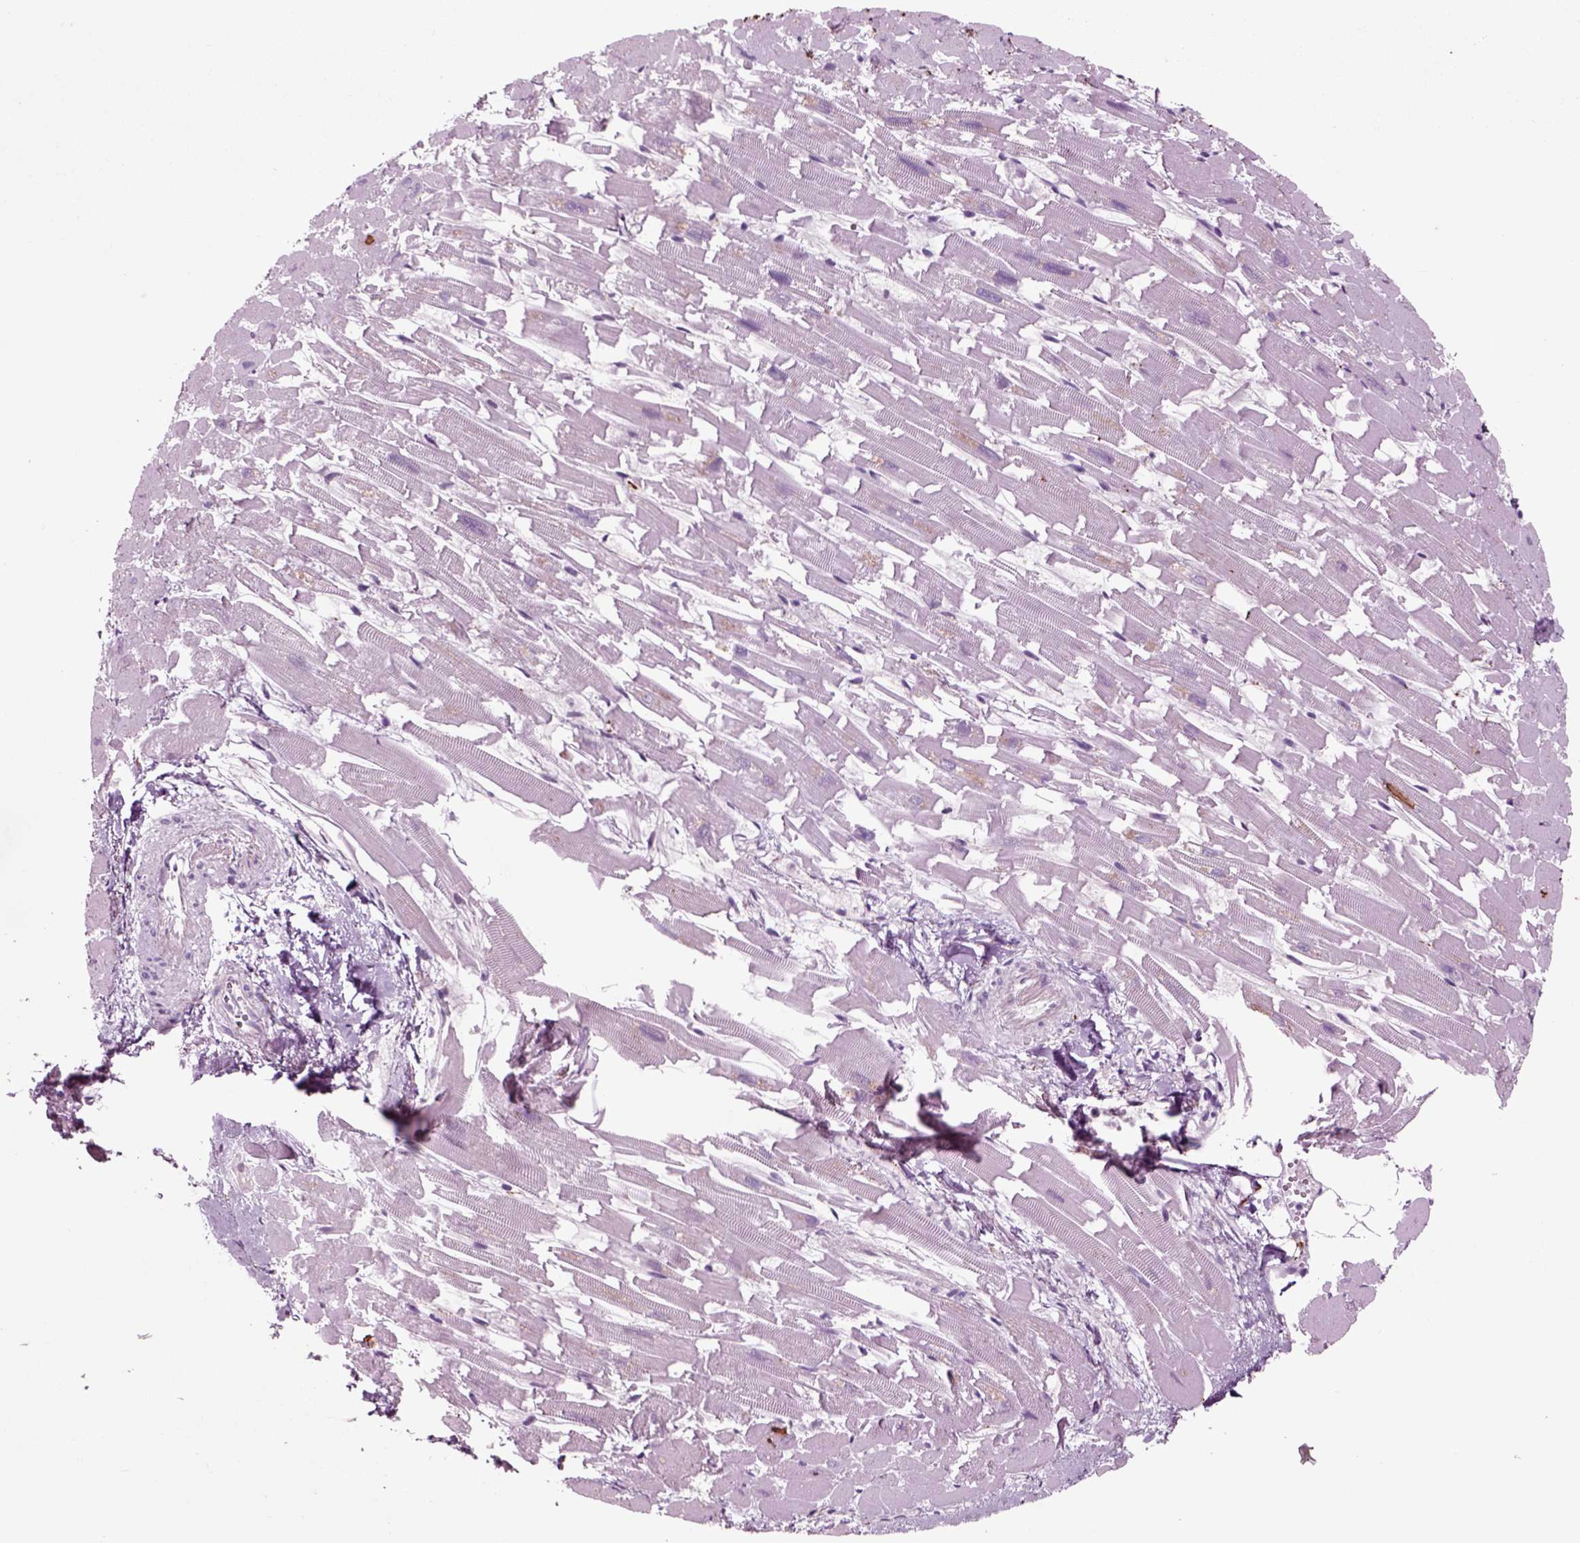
{"staining": {"intensity": "negative", "quantity": "none", "location": "none"}, "tissue": "heart muscle", "cell_type": "Cardiomyocytes", "image_type": "normal", "snomed": [{"axis": "morphology", "description": "Normal tissue, NOS"}, {"axis": "topography", "description": "Heart"}], "caption": "IHC photomicrograph of normal heart muscle: heart muscle stained with DAB displays no significant protein staining in cardiomyocytes. The staining is performed using DAB brown chromogen with nuclei counter-stained in using hematoxylin.", "gene": "CHGB", "patient": {"sex": "female", "age": 64}}